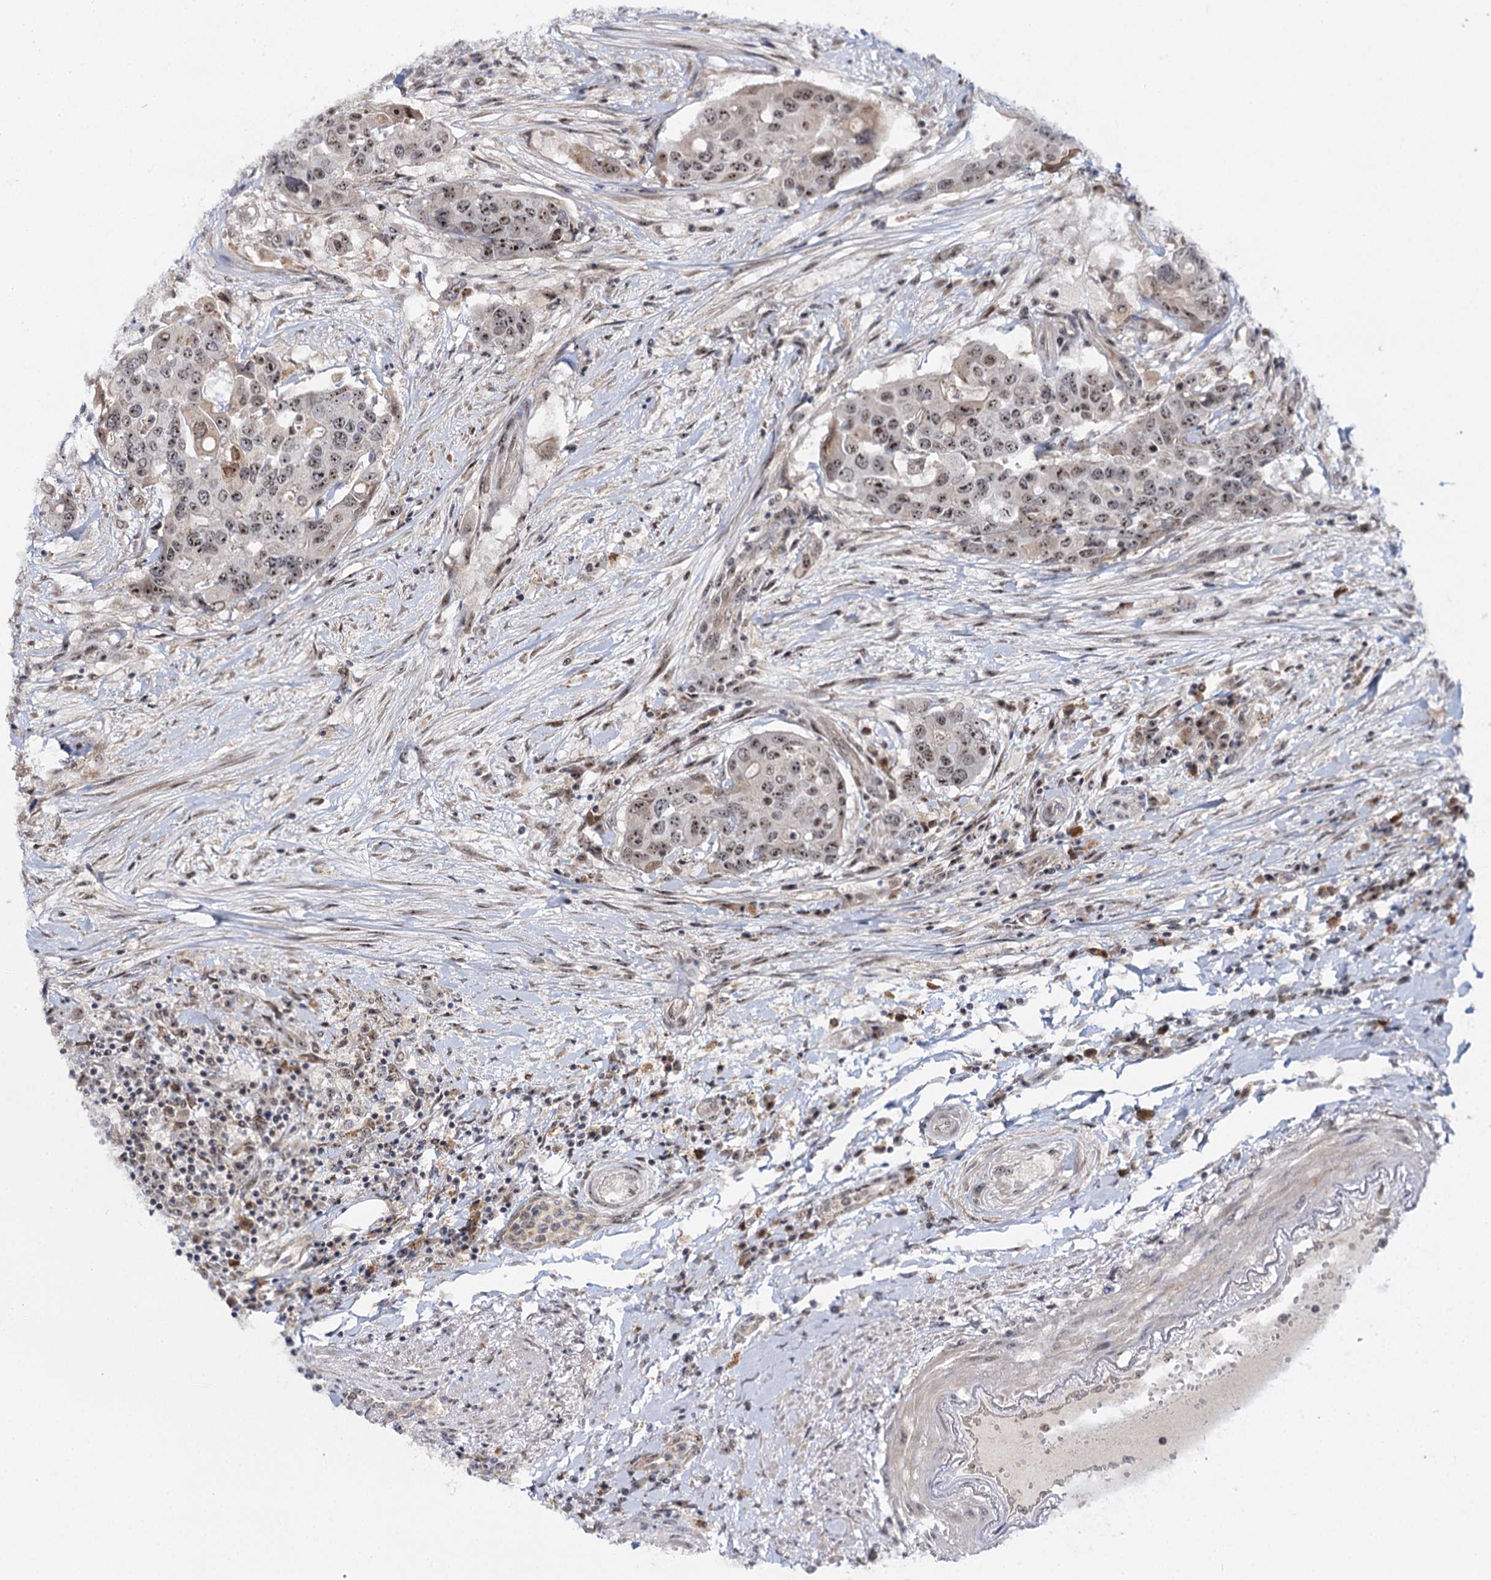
{"staining": {"intensity": "moderate", "quantity": "25%-75%", "location": "nuclear"}, "tissue": "colorectal cancer", "cell_type": "Tumor cells", "image_type": "cancer", "snomed": [{"axis": "morphology", "description": "Adenocarcinoma, NOS"}, {"axis": "topography", "description": "Colon"}], "caption": "Adenocarcinoma (colorectal) stained with DAB (3,3'-diaminobenzidine) IHC reveals medium levels of moderate nuclear positivity in approximately 25%-75% of tumor cells.", "gene": "SUPT20H", "patient": {"sex": "male", "age": 77}}